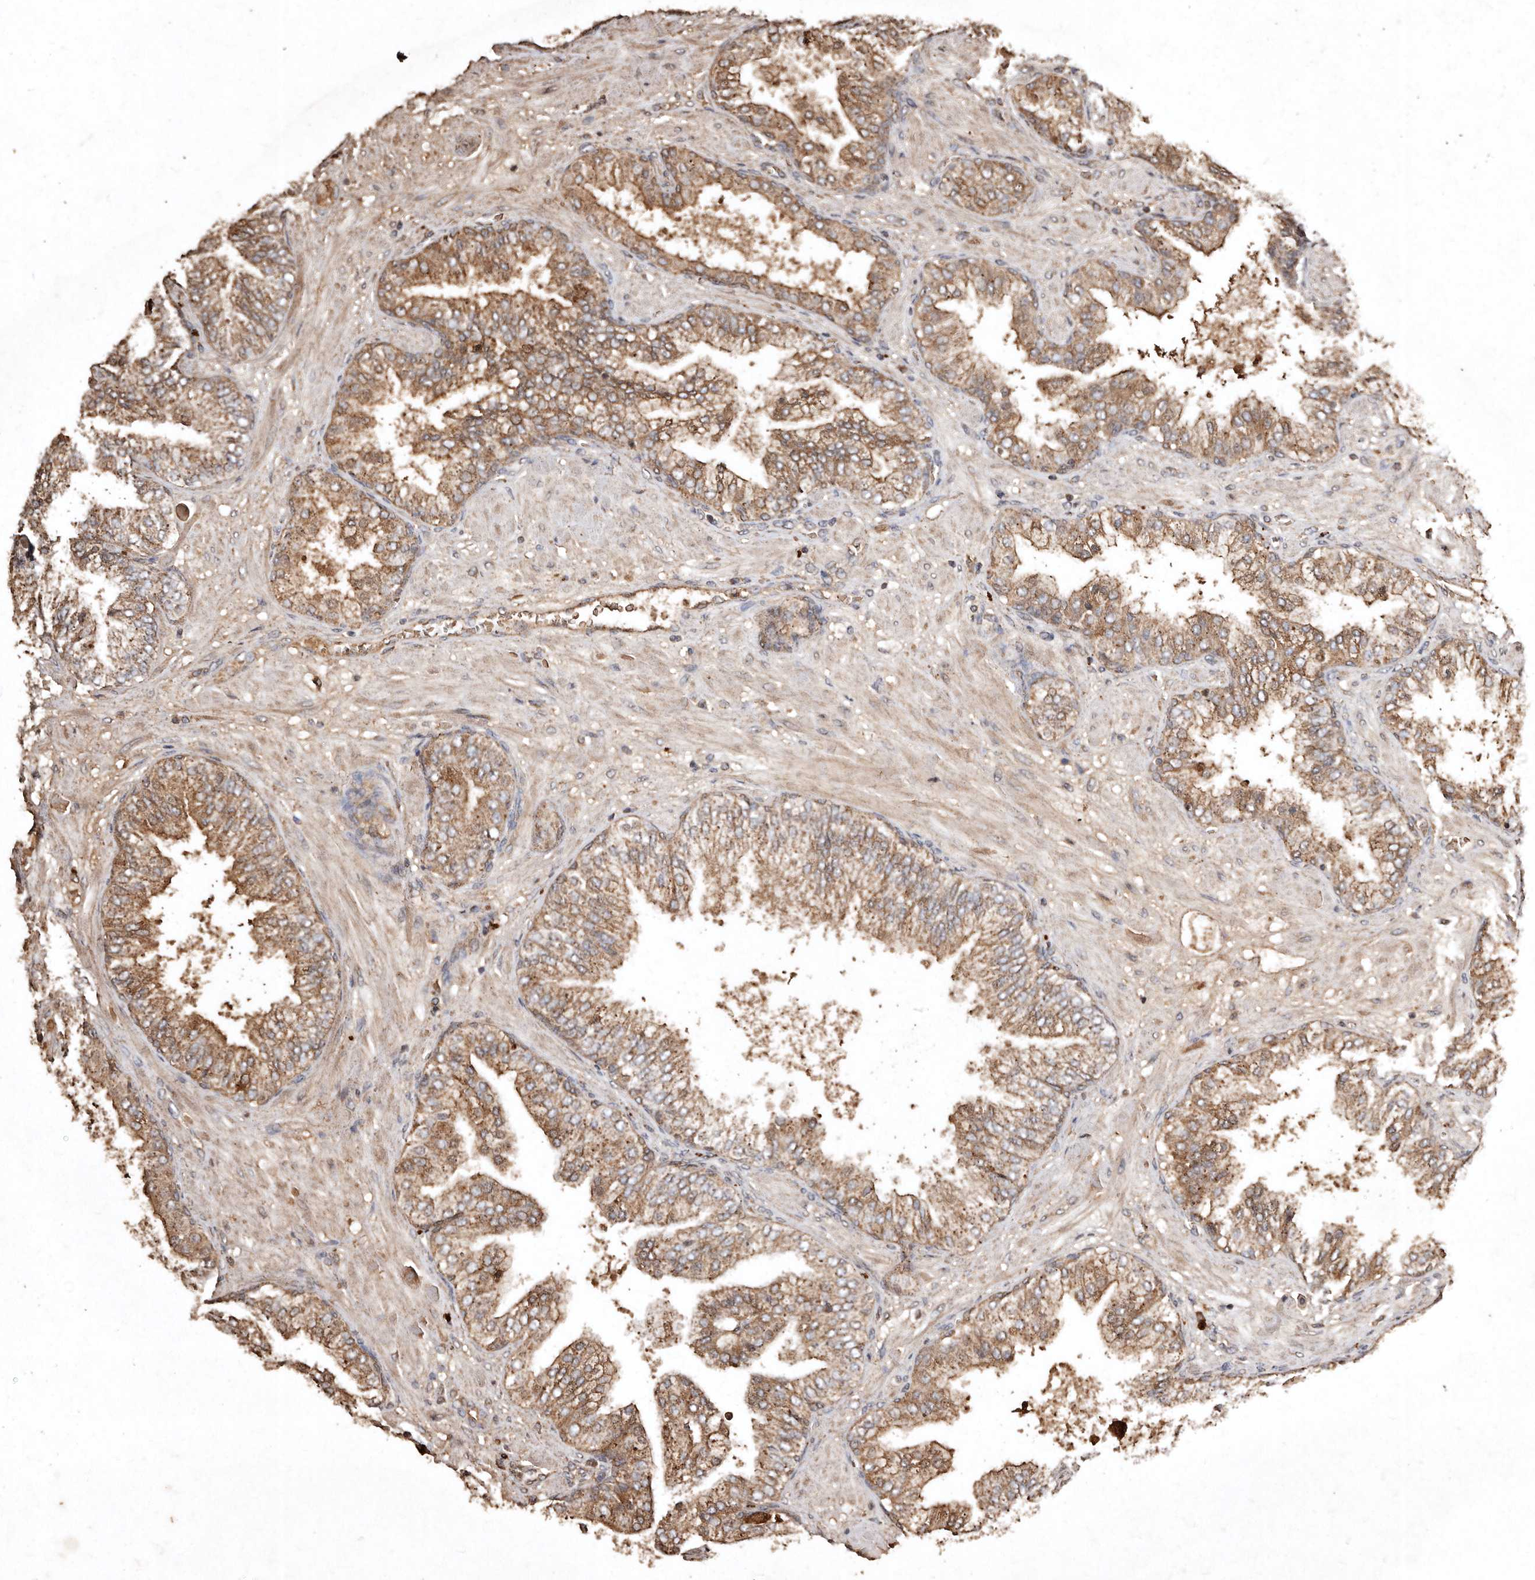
{"staining": {"intensity": "moderate", "quantity": ">75%", "location": "cytoplasmic/membranous"}, "tissue": "prostate cancer", "cell_type": "Tumor cells", "image_type": "cancer", "snomed": [{"axis": "morphology", "description": "Adenocarcinoma, High grade"}, {"axis": "topography", "description": "Prostate"}], "caption": "High-power microscopy captured an IHC image of adenocarcinoma (high-grade) (prostate), revealing moderate cytoplasmic/membranous staining in about >75% of tumor cells.", "gene": "FARS2", "patient": {"sex": "male", "age": 59}}